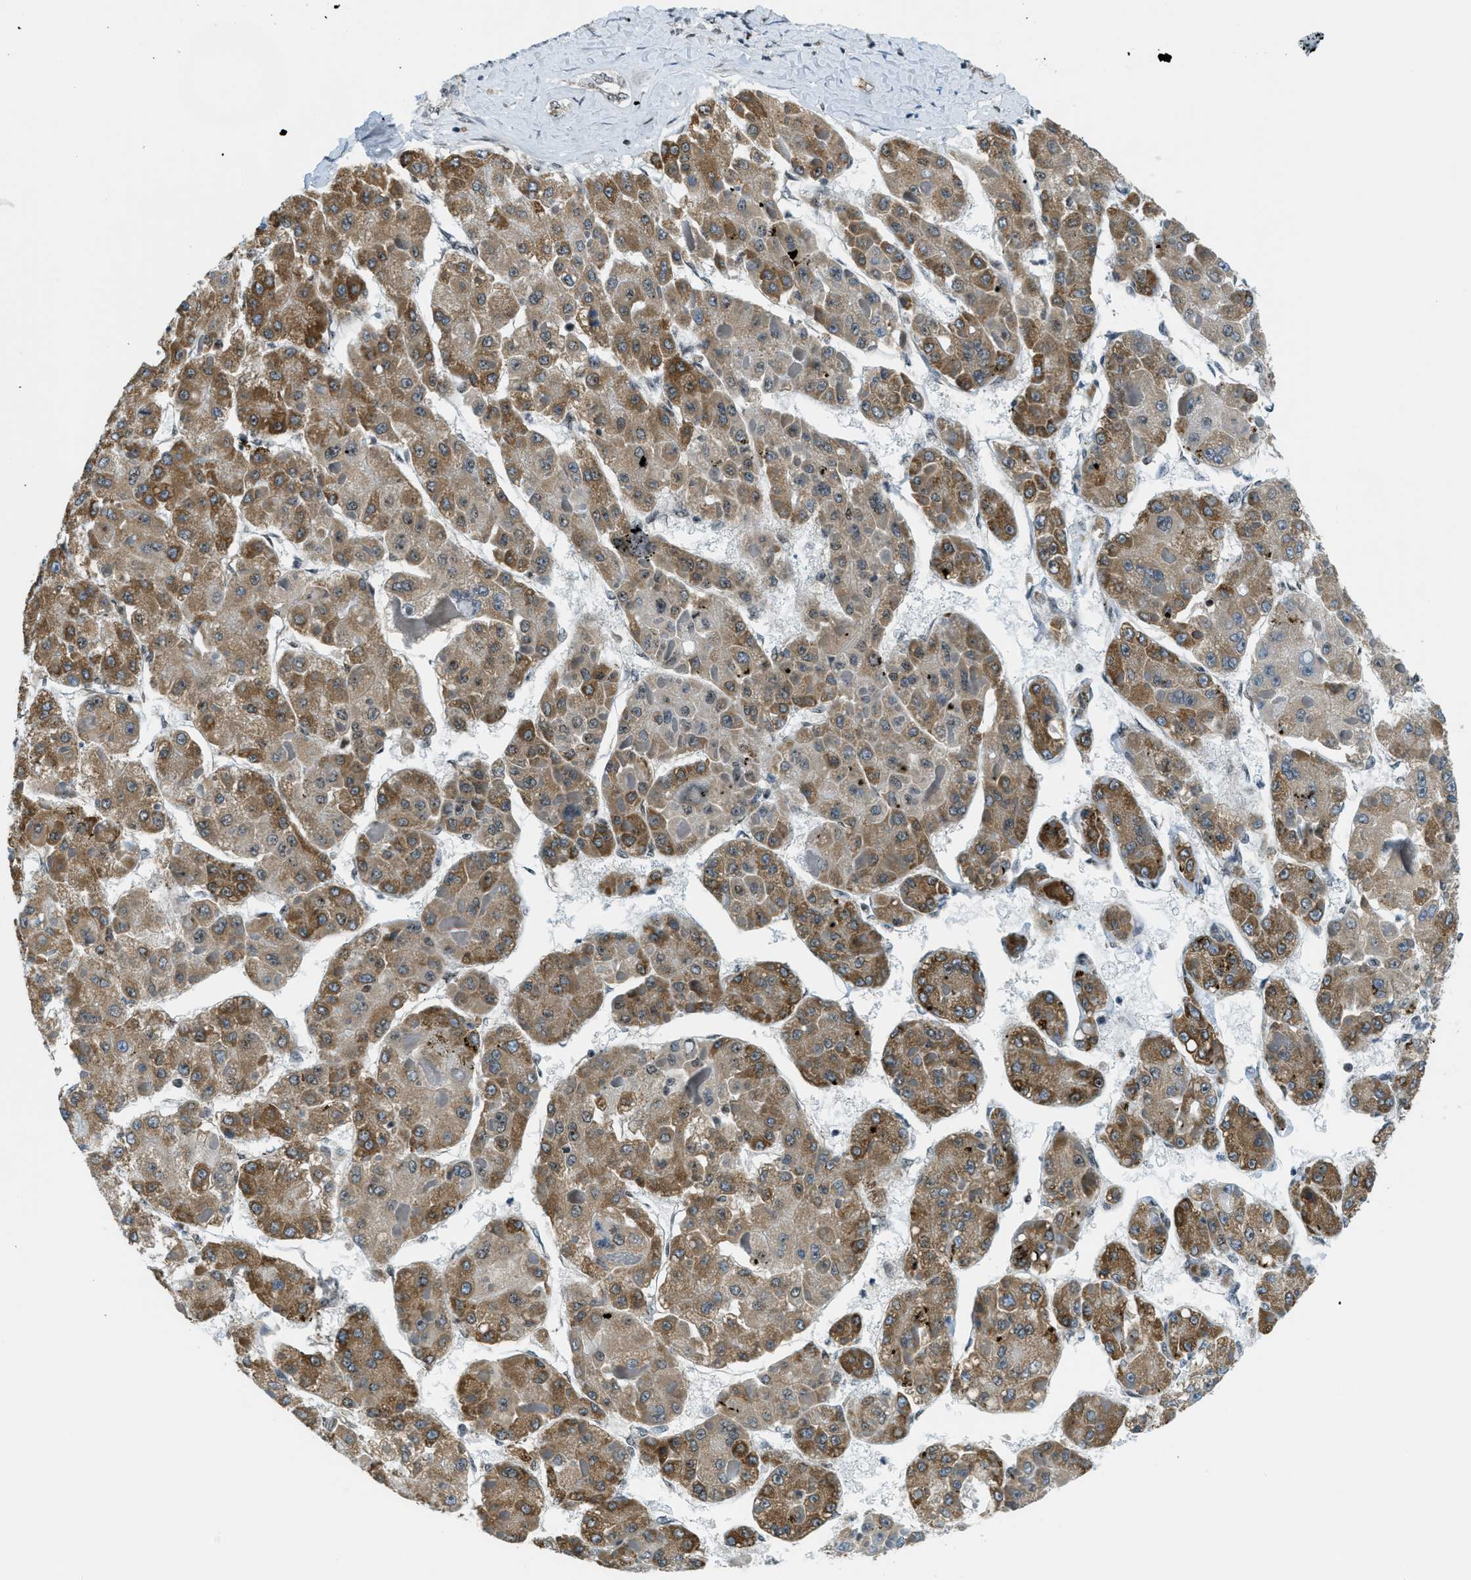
{"staining": {"intensity": "moderate", "quantity": ">75%", "location": "cytoplasmic/membranous"}, "tissue": "liver cancer", "cell_type": "Tumor cells", "image_type": "cancer", "snomed": [{"axis": "morphology", "description": "Carcinoma, Hepatocellular, NOS"}, {"axis": "topography", "description": "Liver"}], "caption": "Liver hepatocellular carcinoma tissue exhibits moderate cytoplasmic/membranous expression in approximately >75% of tumor cells", "gene": "SP100", "patient": {"sex": "female", "age": 73}}